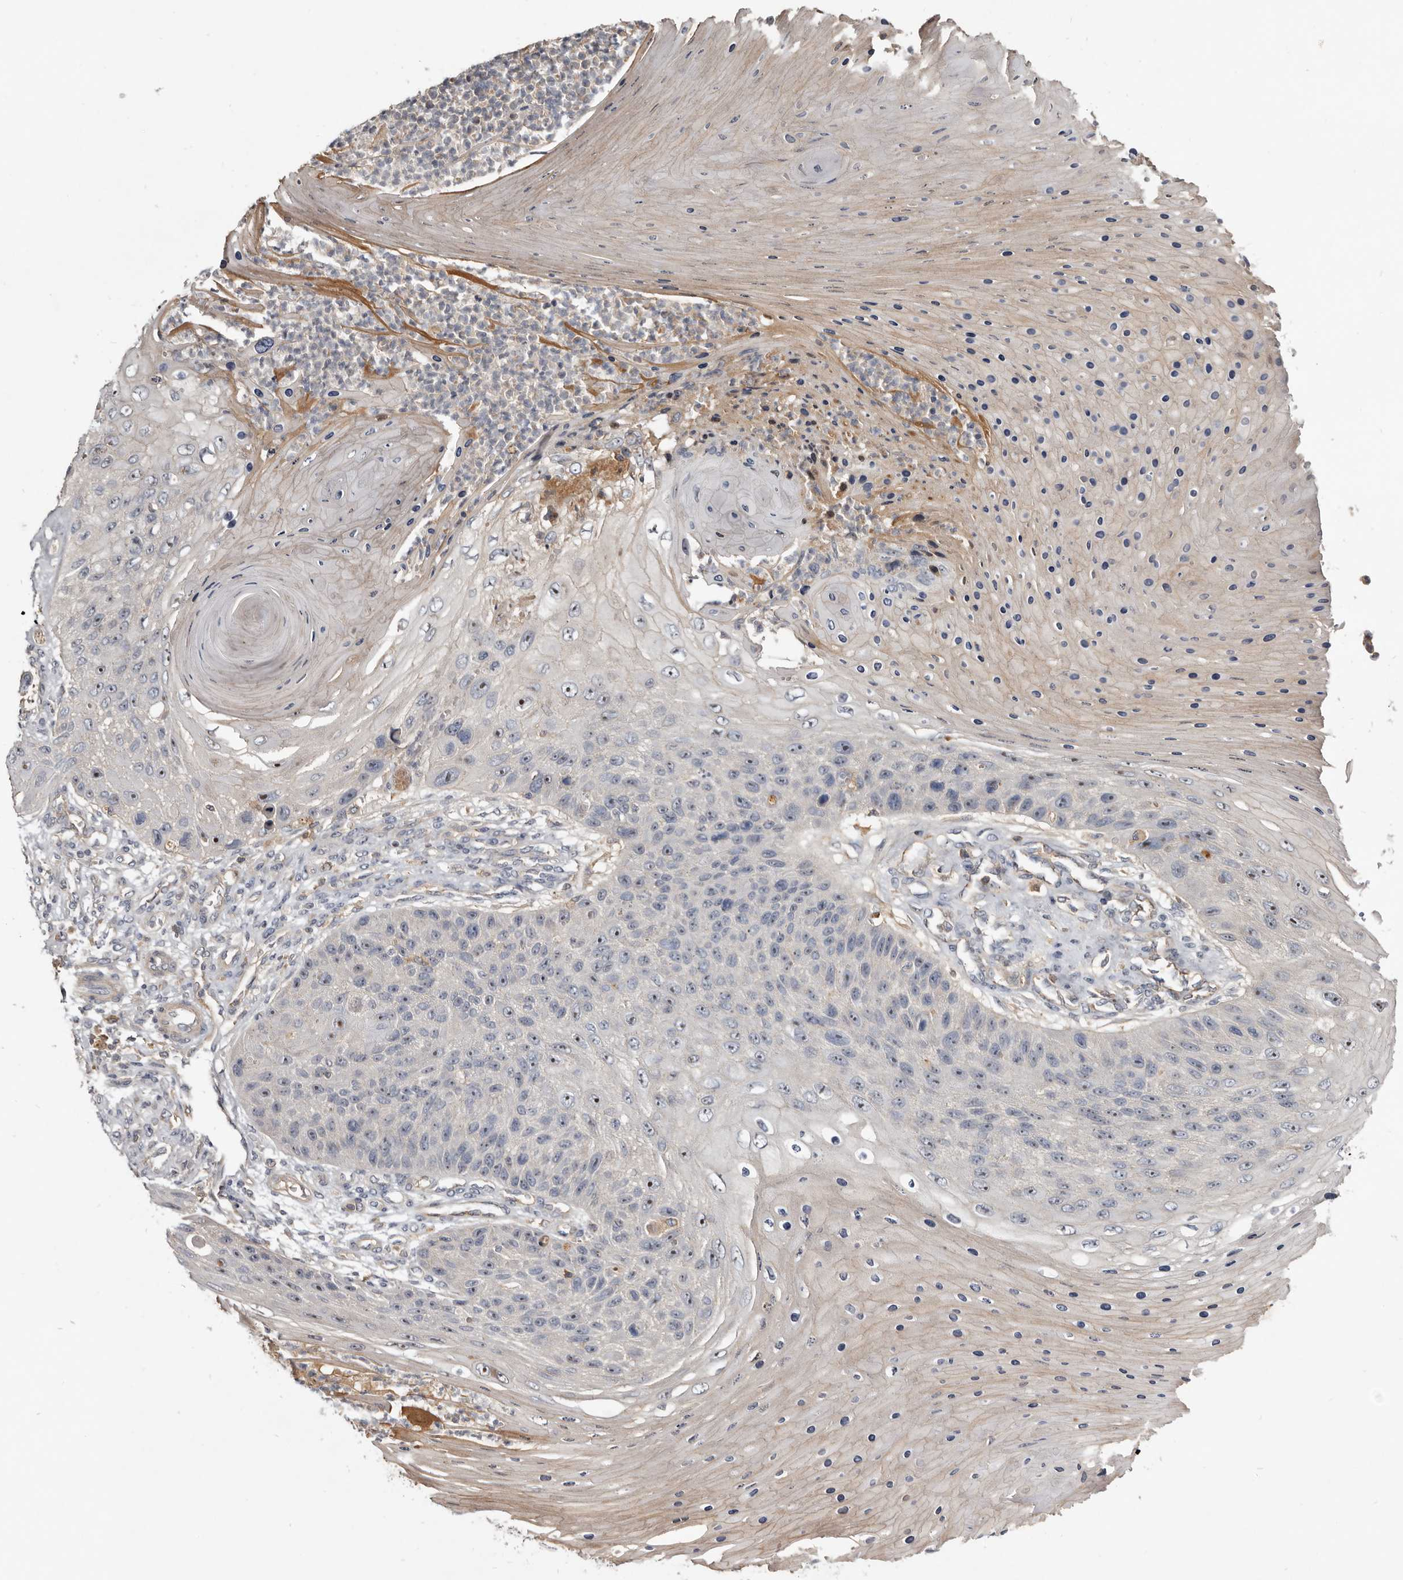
{"staining": {"intensity": "weak", "quantity": "<25%", "location": "cytoplasmic/membranous"}, "tissue": "skin cancer", "cell_type": "Tumor cells", "image_type": "cancer", "snomed": [{"axis": "morphology", "description": "Squamous cell carcinoma, NOS"}, {"axis": "topography", "description": "Skin"}], "caption": "A micrograph of human skin cancer is negative for staining in tumor cells. Brightfield microscopy of IHC stained with DAB (brown) and hematoxylin (blue), captured at high magnification.", "gene": "TTC39A", "patient": {"sex": "female", "age": 88}}